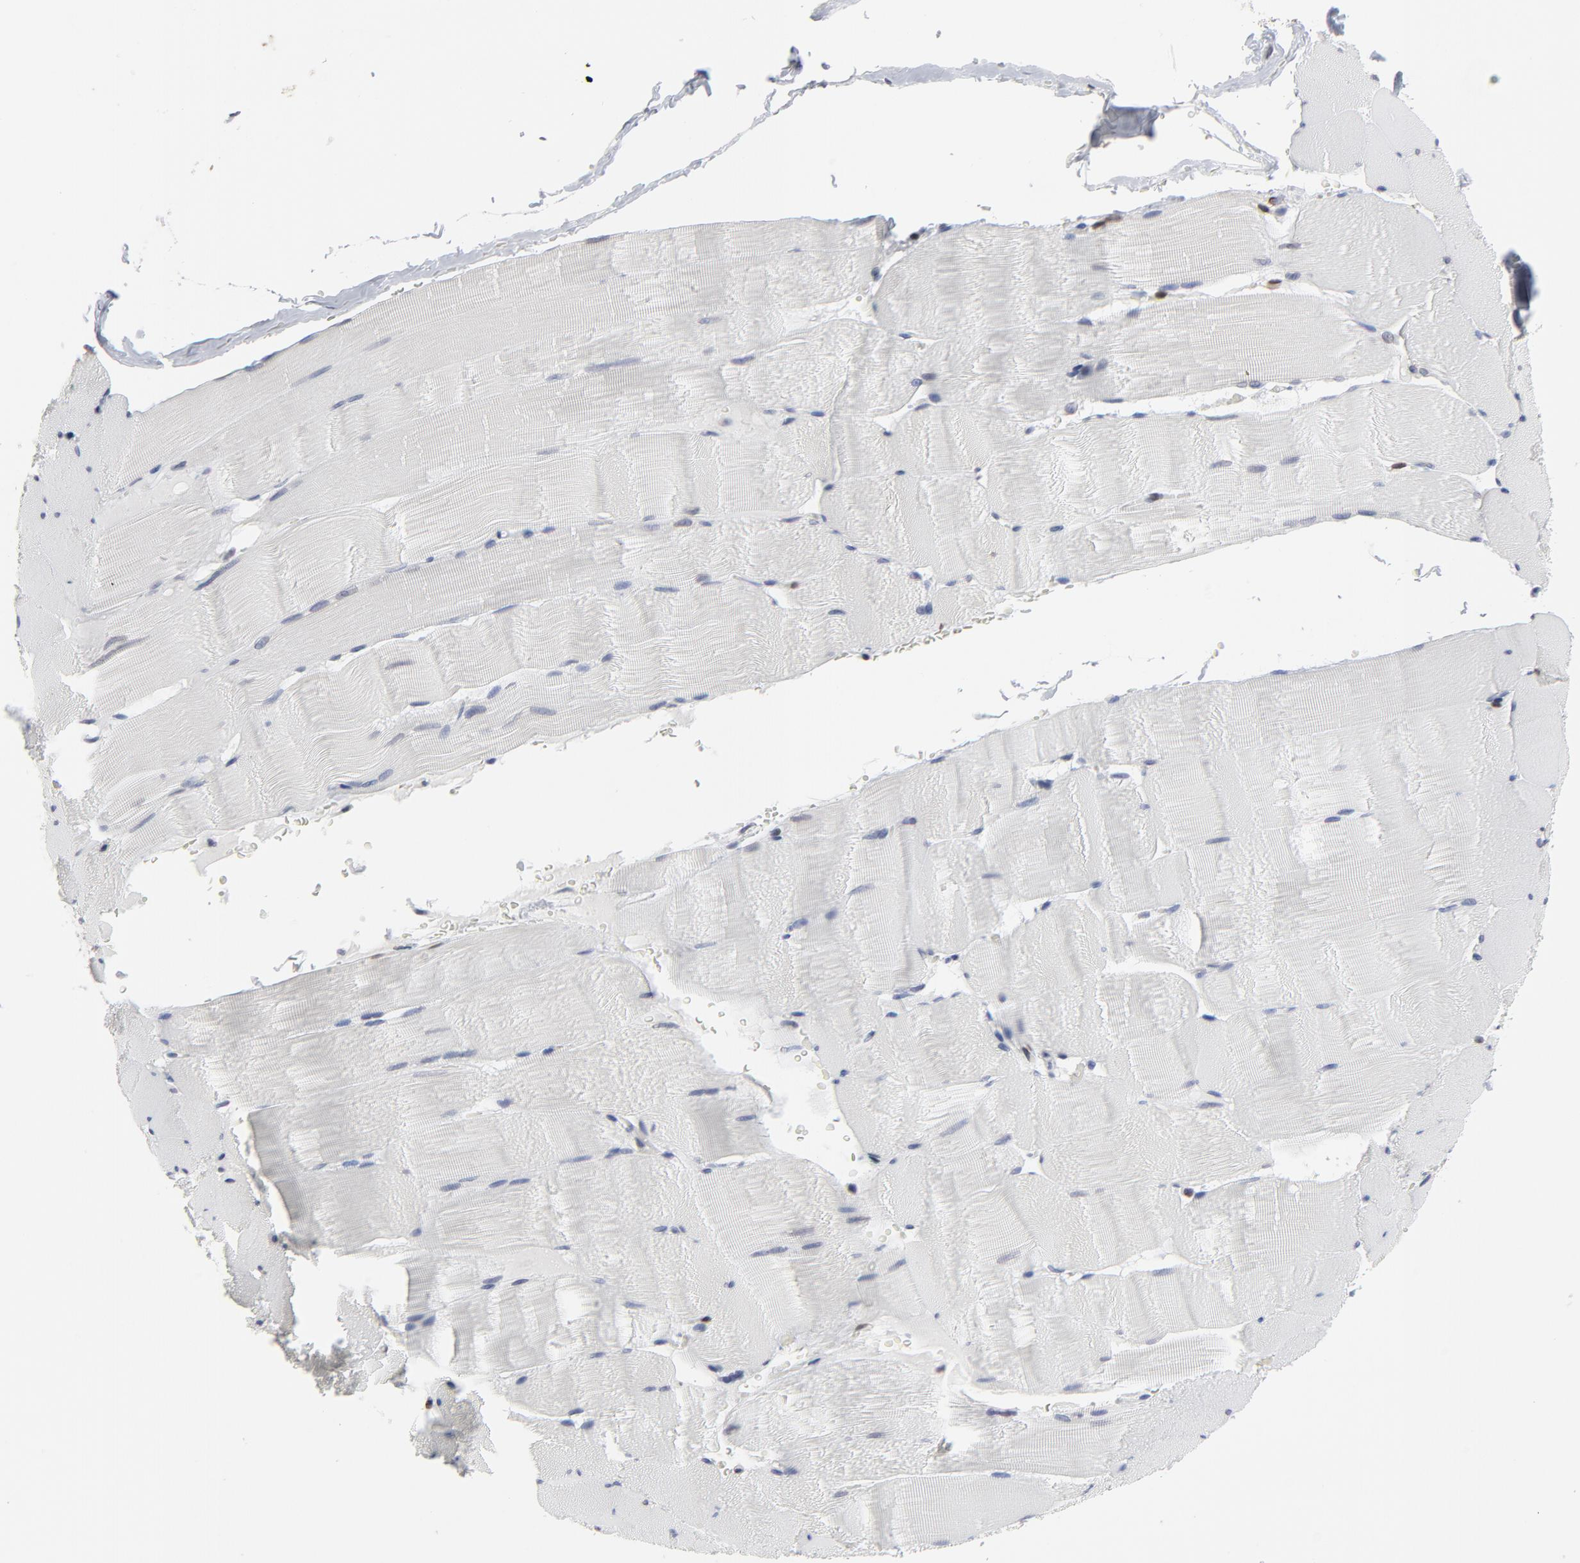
{"staining": {"intensity": "negative", "quantity": "none", "location": "none"}, "tissue": "skeletal muscle", "cell_type": "Myocytes", "image_type": "normal", "snomed": [{"axis": "morphology", "description": "Normal tissue, NOS"}, {"axis": "topography", "description": "Skeletal muscle"}], "caption": "A photomicrograph of skeletal muscle stained for a protein shows no brown staining in myocytes. The staining was performed using DAB to visualize the protein expression in brown, while the nuclei were stained in blue with hematoxylin (Magnification: 20x).", "gene": "SYNE2", "patient": {"sex": "male", "age": 62}}